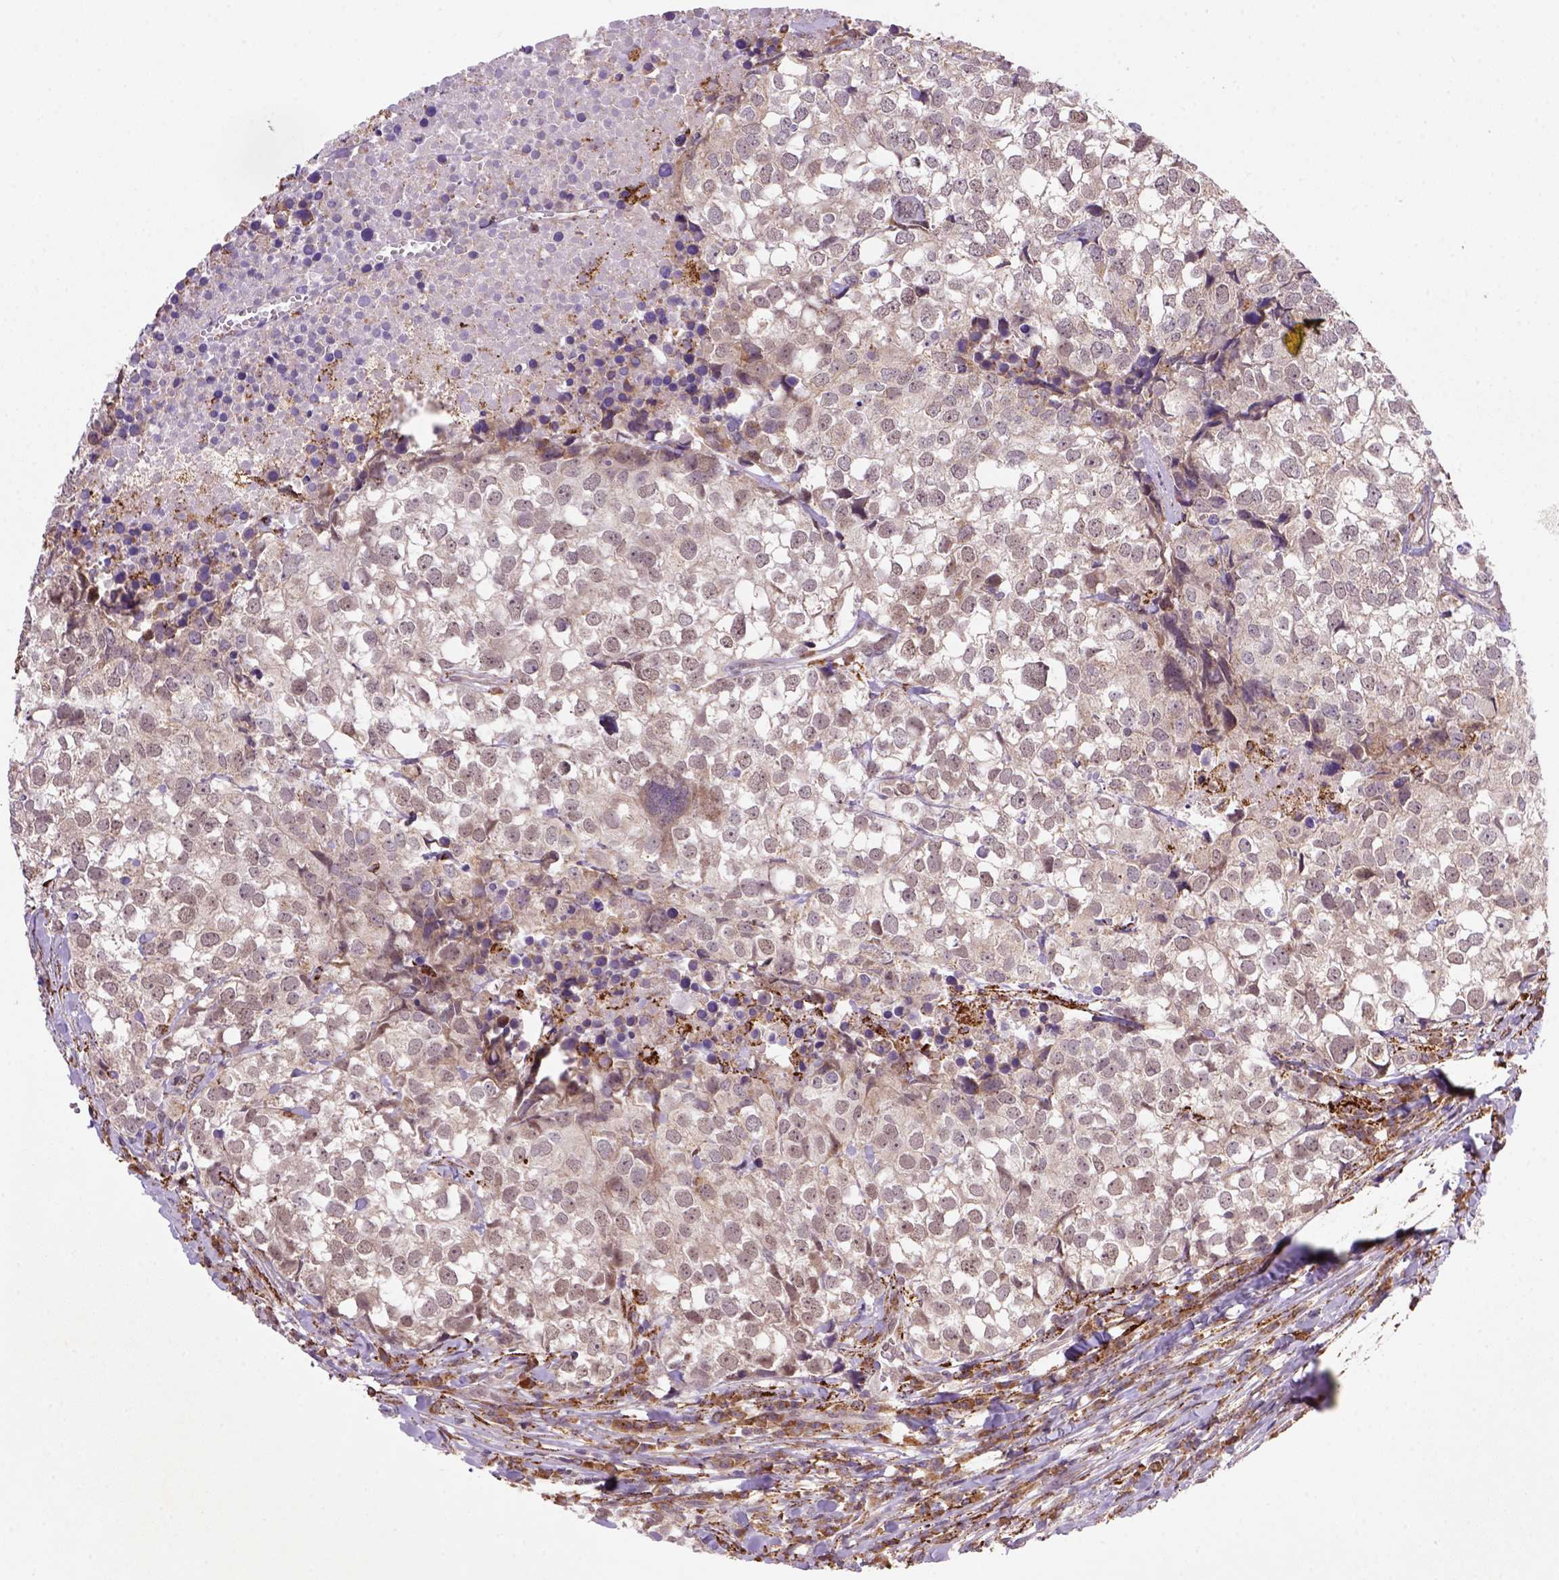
{"staining": {"intensity": "negative", "quantity": "none", "location": "none"}, "tissue": "breast cancer", "cell_type": "Tumor cells", "image_type": "cancer", "snomed": [{"axis": "morphology", "description": "Duct carcinoma"}, {"axis": "topography", "description": "Breast"}], "caption": "There is no significant positivity in tumor cells of breast cancer (invasive ductal carcinoma).", "gene": "FZD7", "patient": {"sex": "female", "age": 30}}